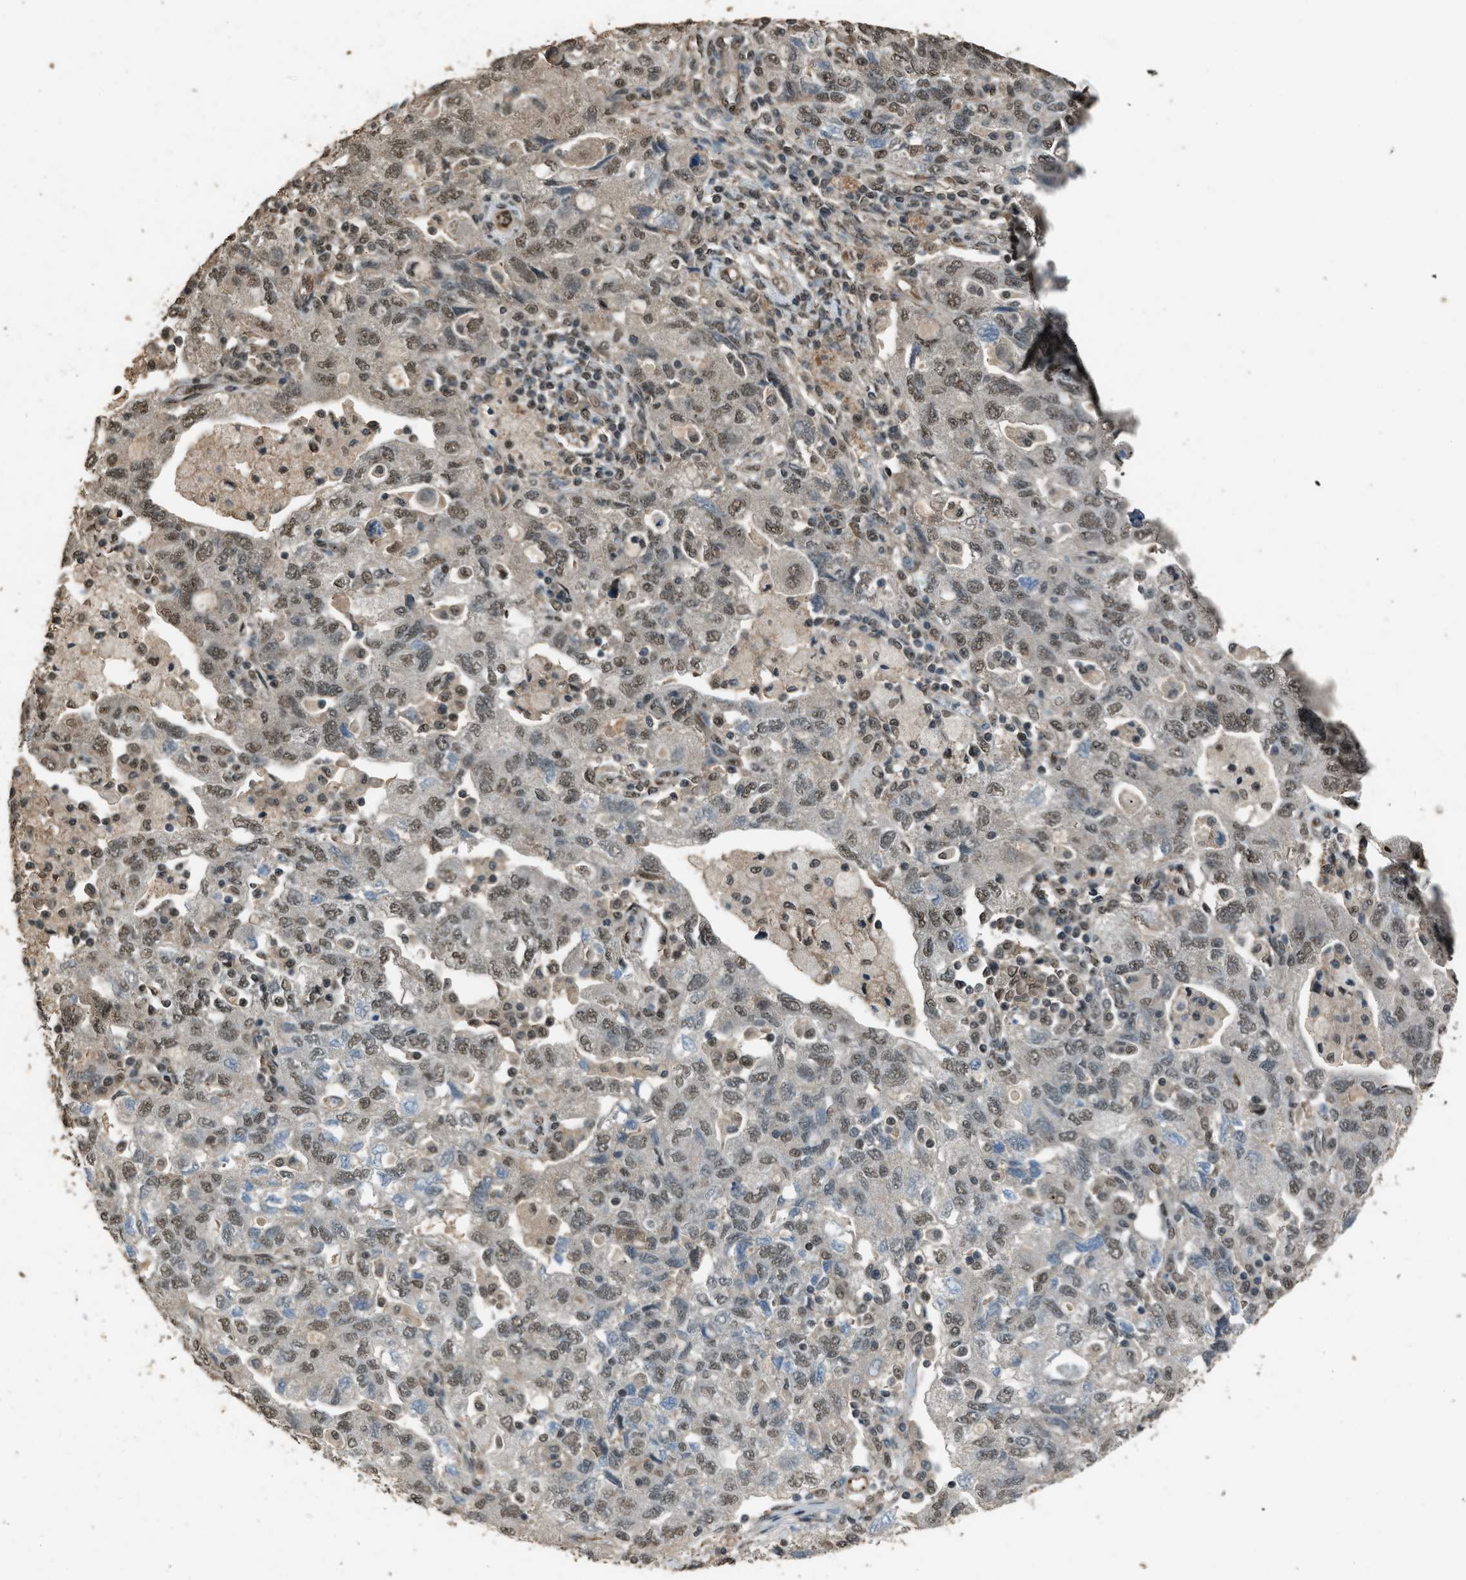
{"staining": {"intensity": "moderate", "quantity": ">75%", "location": "nuclear"}, "tissue": "ovarian cancer", "cell_type": "Tumor cells", "image_type": "cancer", "snomed": [{"axis": "morphology", "description": "Carcinoma, NOS"}, {"axis": "morphology", "description": "Cystadenocarcinoma, serous, NOS"}, {"axis": "topography", "description": "Ovary"}], "caption": "Immunohistochemical staining of carcinoma (ovarian) displays medium levels of moderate nuclear protein staining in about >75% of tumor cells.", "gene": "SERTAD2", "patient": {"sex": "female", "age": 69}}